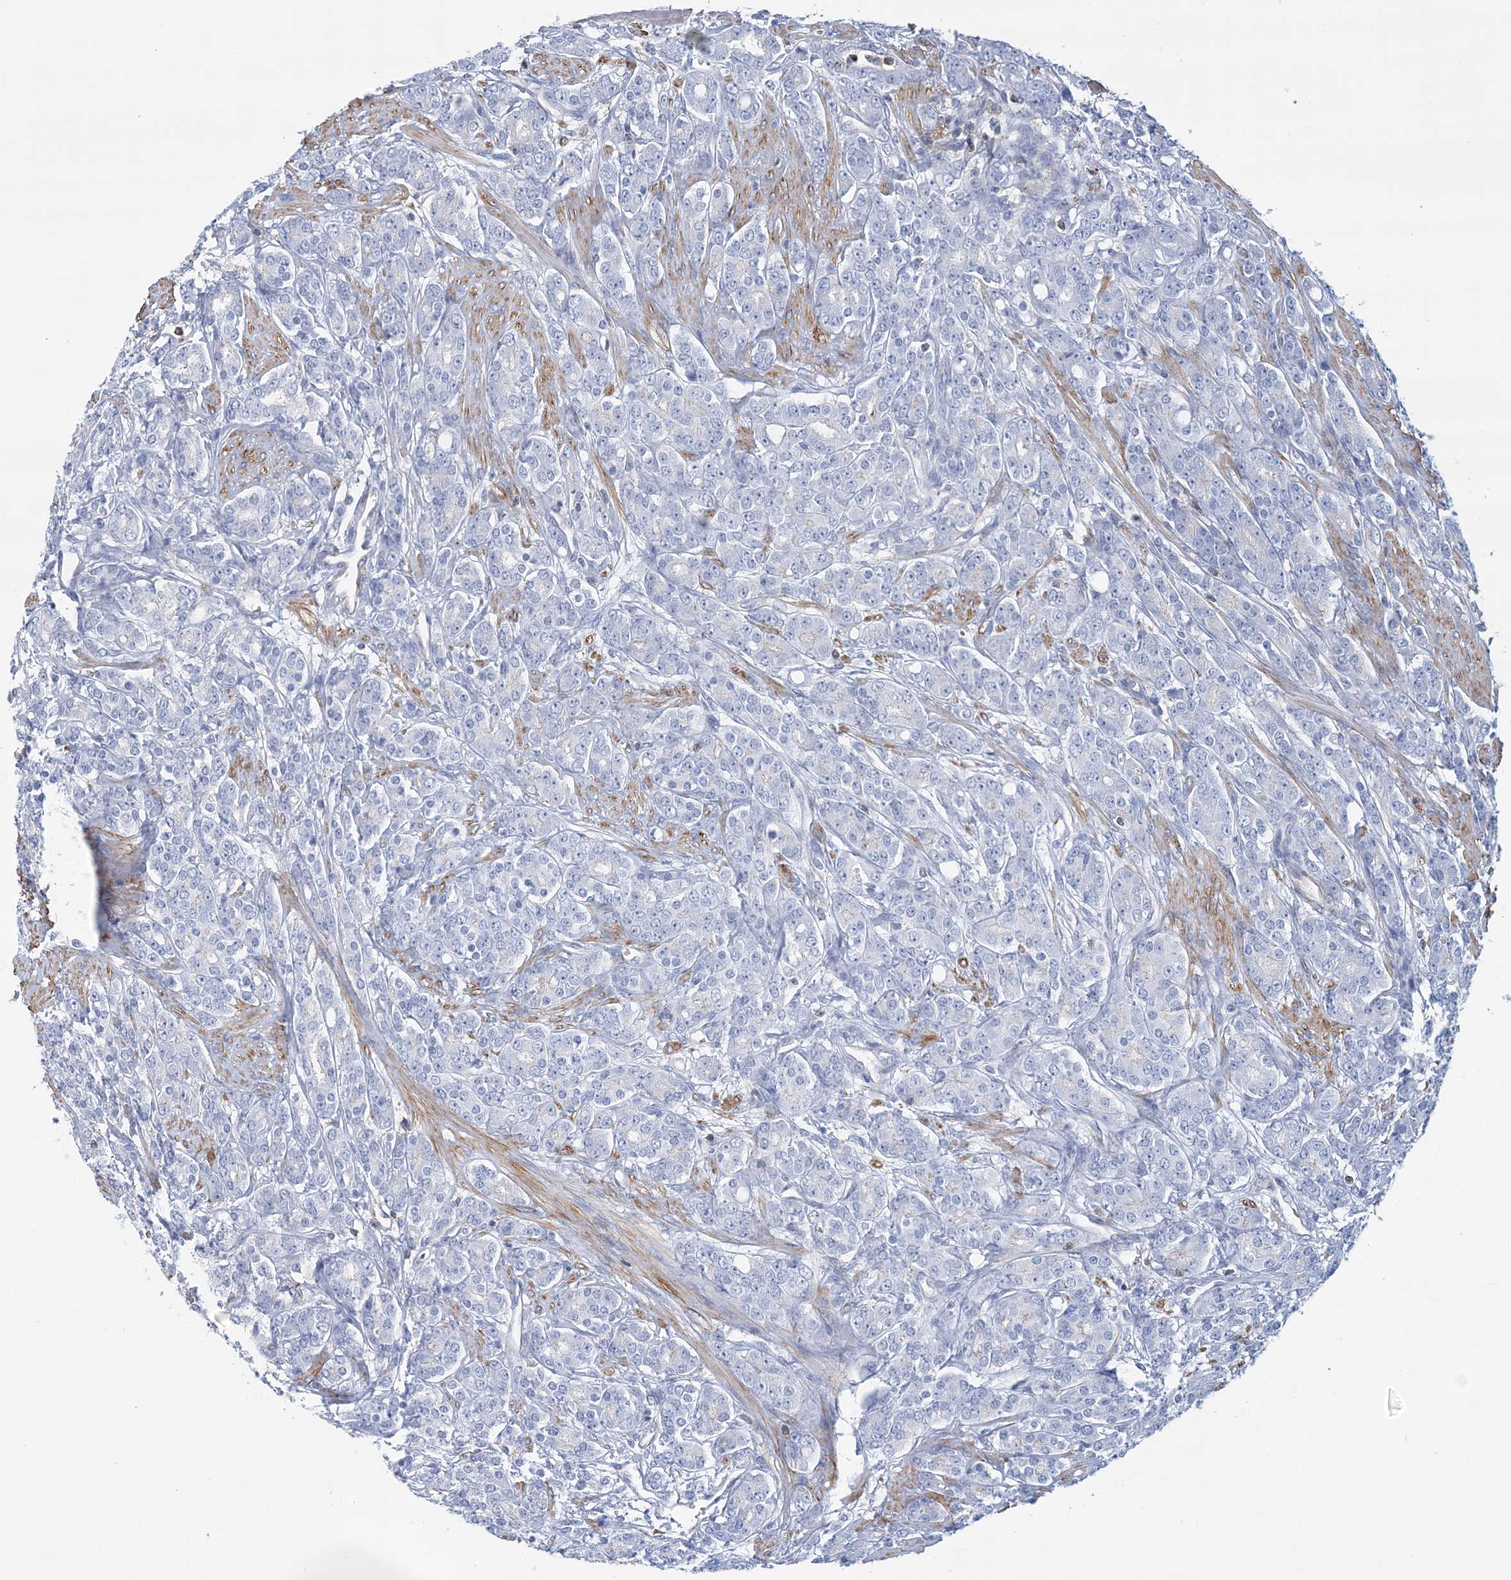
{"staining": {"intensity": "negative", "quantity": "none", "location": "none"}, "tissue": "prostate cancer", "cell_type": "Tumor cells", "image_type": "cancer", "snomed": [{"axis": "morphology", "description": "Adenocarcinoma, High grade"}, {"axis": "topography", "description": "Prostate"}], "caption": "Tumor cells show no significant protein positivity in adenocarcinoma (high-grade) (prostate).", "gene": "C11orf21", "patient": {"sex": "male", "age": 62}}